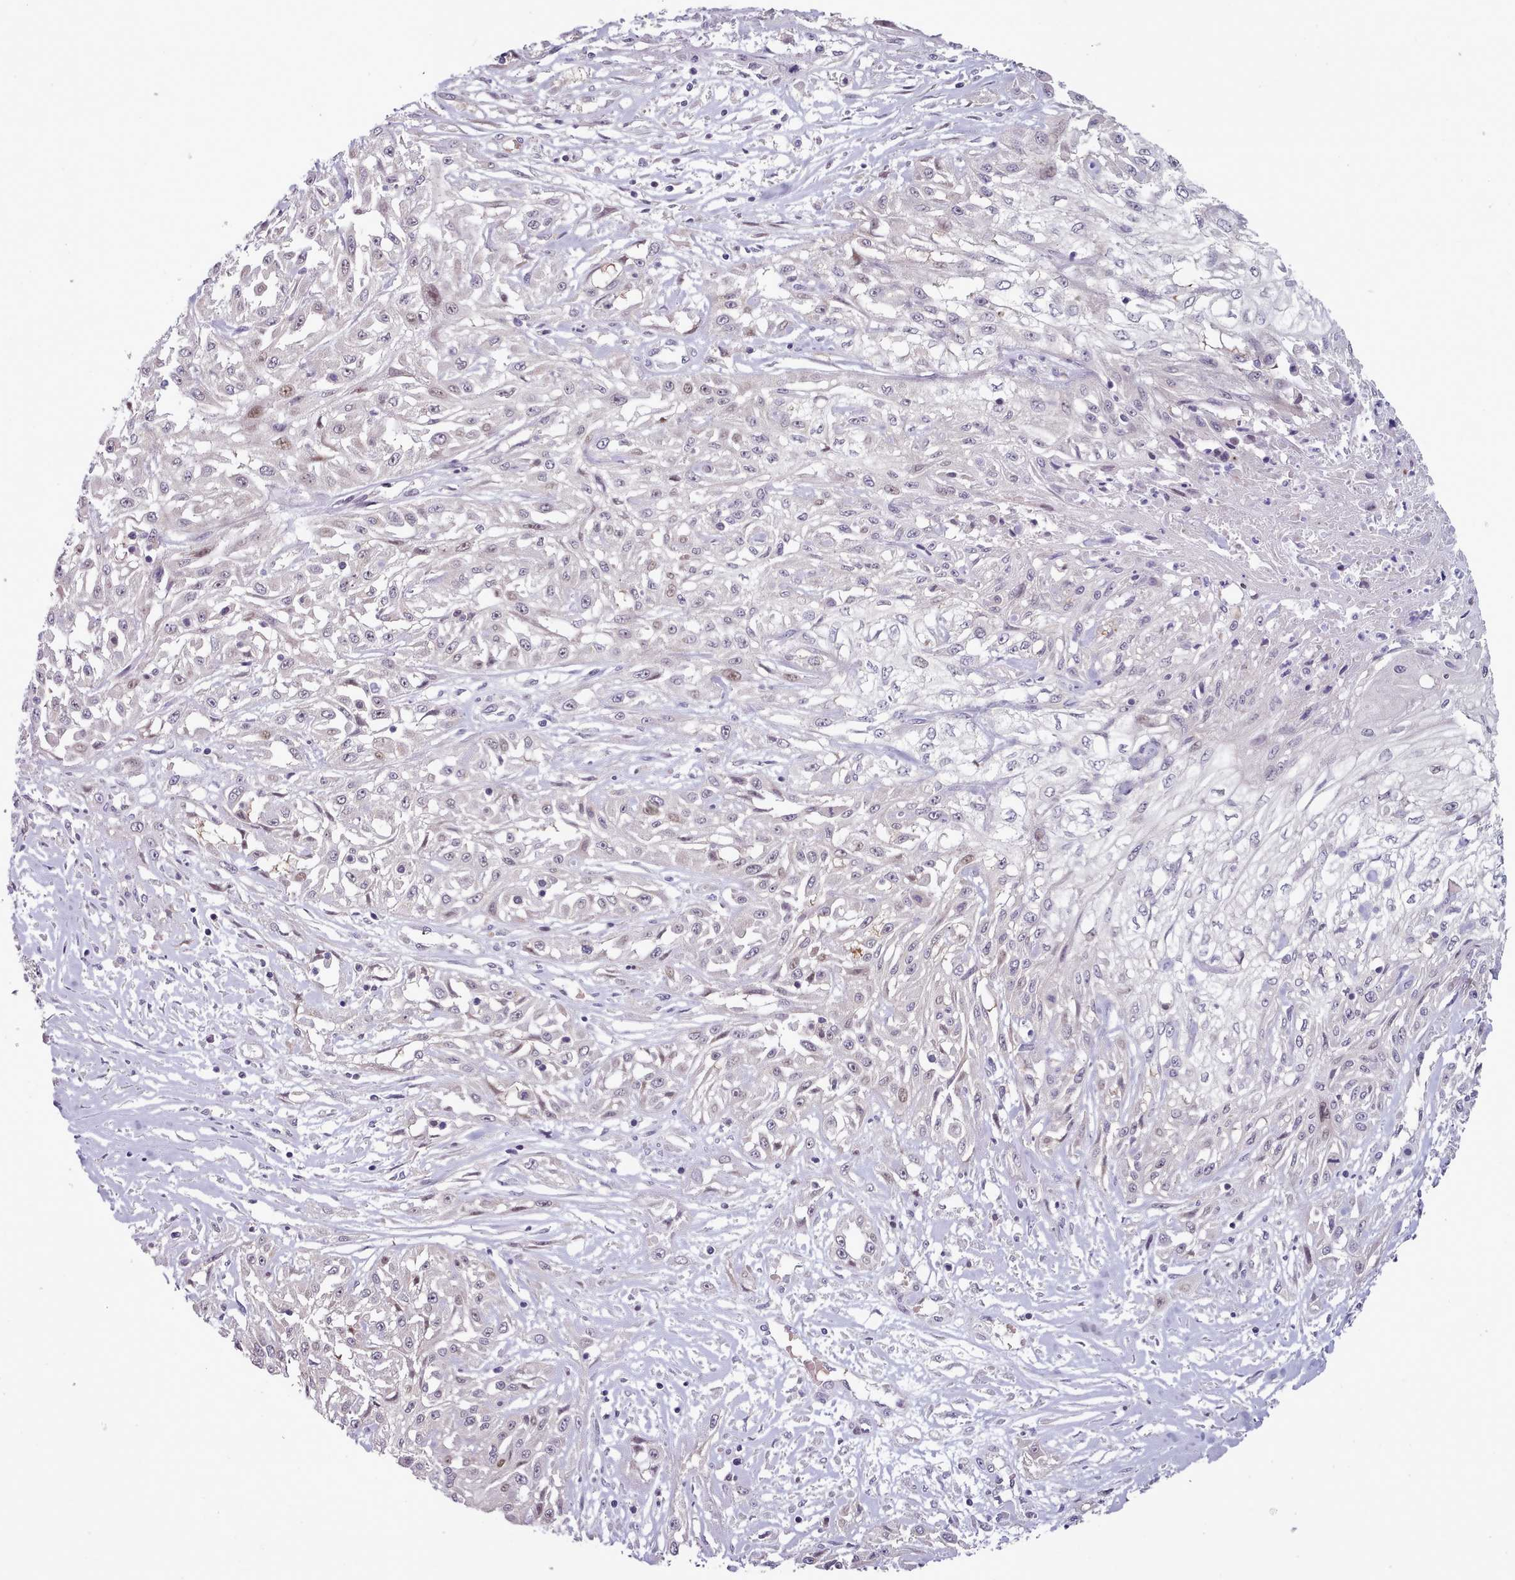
{"staining": {"intensity": "weak", "quantity": "<25%", "location": "nuclear"}, "tissue": "skin cancer", "cell_type": "Tumor cells", "image_type": "cancer", "snomed": [{"axis": "morphology", "description": "Squamous cell carcinoma, NOS"}, {"axis": "morphology", "description": "Squamous cell carcinoma, metastatic, NOS"}, {"axis": "topography", "description": "Skin"}, {"axis": "topography", "description": "Lymph node"}], "caption": "Skin squamous cell carcinoma was stained to show a protein in brown. There is no significant staining in tumor cells. The staining was performed using DAB (3,3'-diaminobenzidine) to visualize the protein expression in brown, while the nuclei were stained in blue with hematoxylin (Magnification: 20x).", "gene": "CLNS1A", "patient": {"sex": "male", "age": 75}}